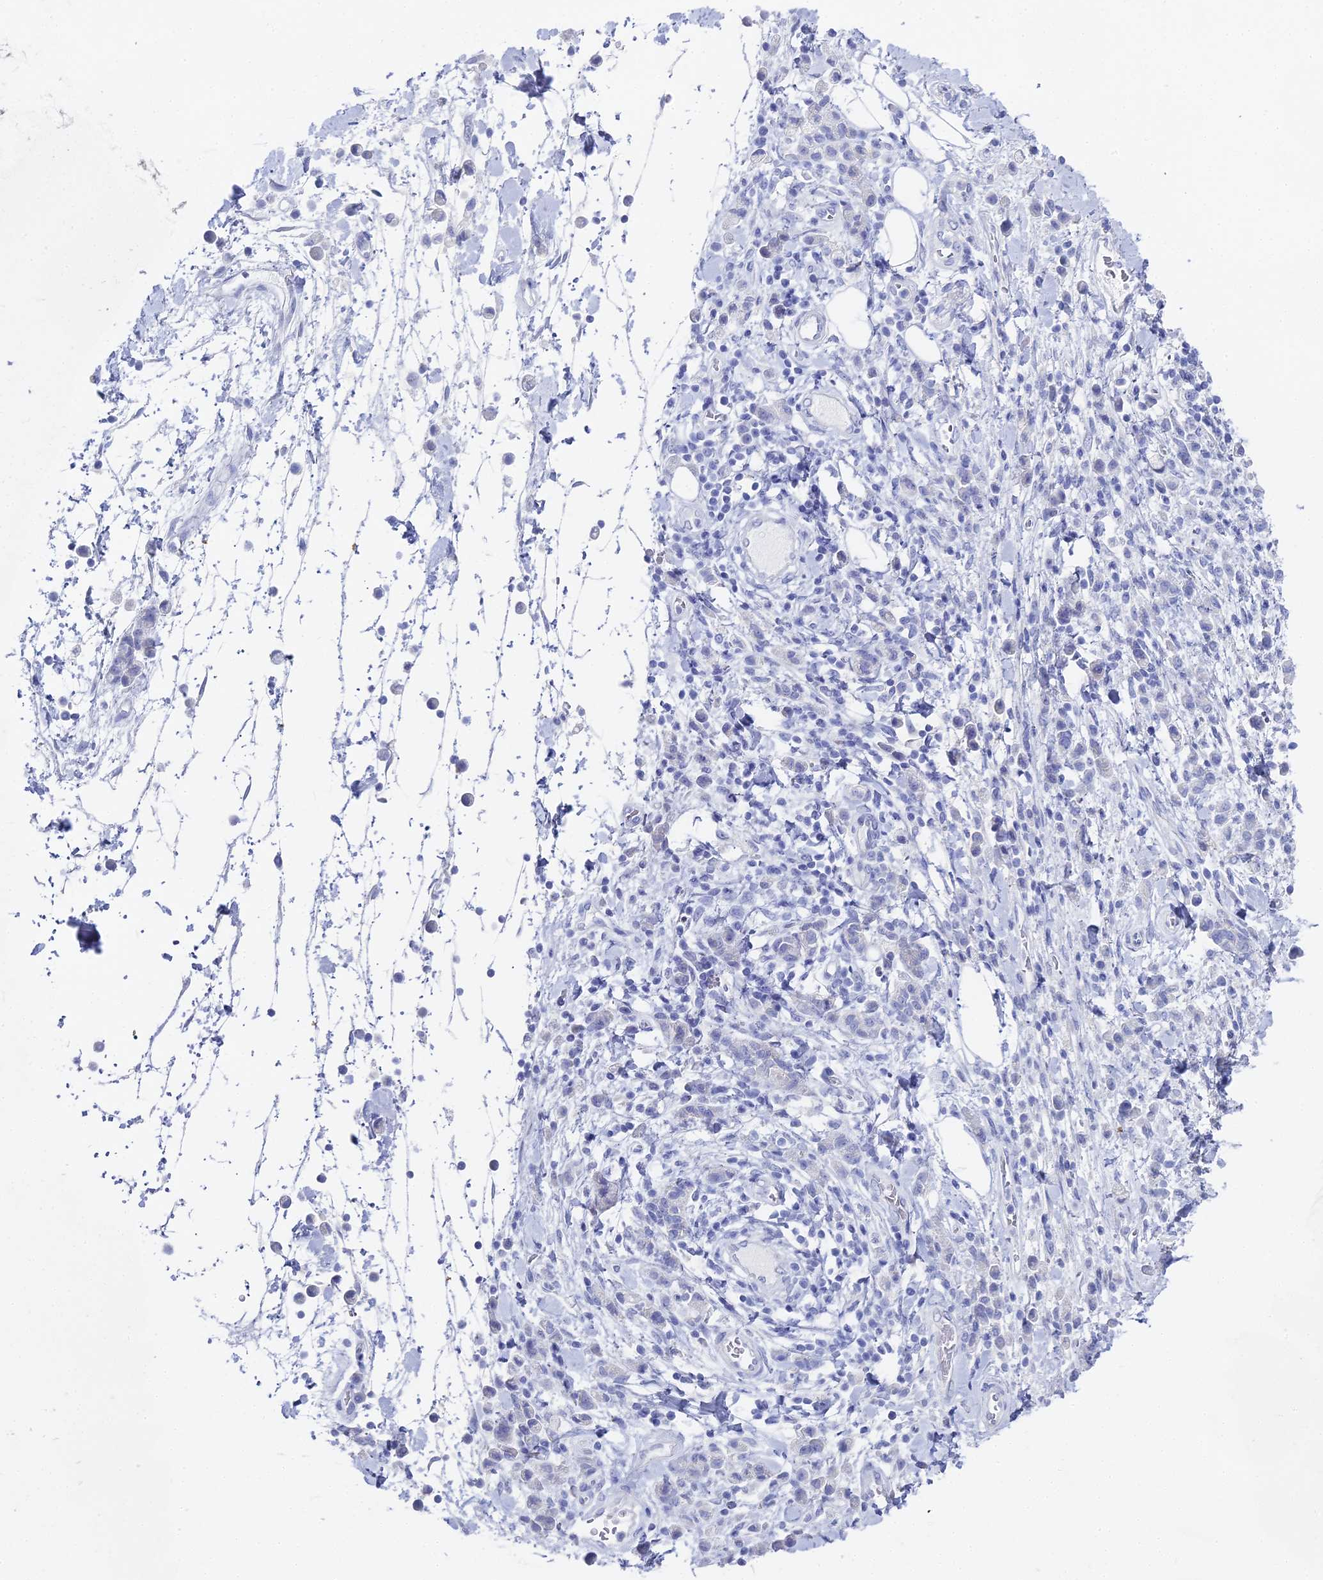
{"staining": {"intensity": "negative", "quantity": "none", "location": "none"}, "tissue": "stomach cancer", "cell_type": "Tumor cells", "image_type": "cancer", "snomed": [{"axis": "morphology", "description": "Adenocarcinoma, NOS"}, {"axis": "topography", "description": "Stomach"}], "caption": "The micrograph shows no significant staining in tumor cells of stomach cancer (adenocarcinoma). (Immunohistochemistry (ihc), brightfield microscopy, high magnification).", "gene": "ALPP", "patient": {"sex": "male", "age": 77}}